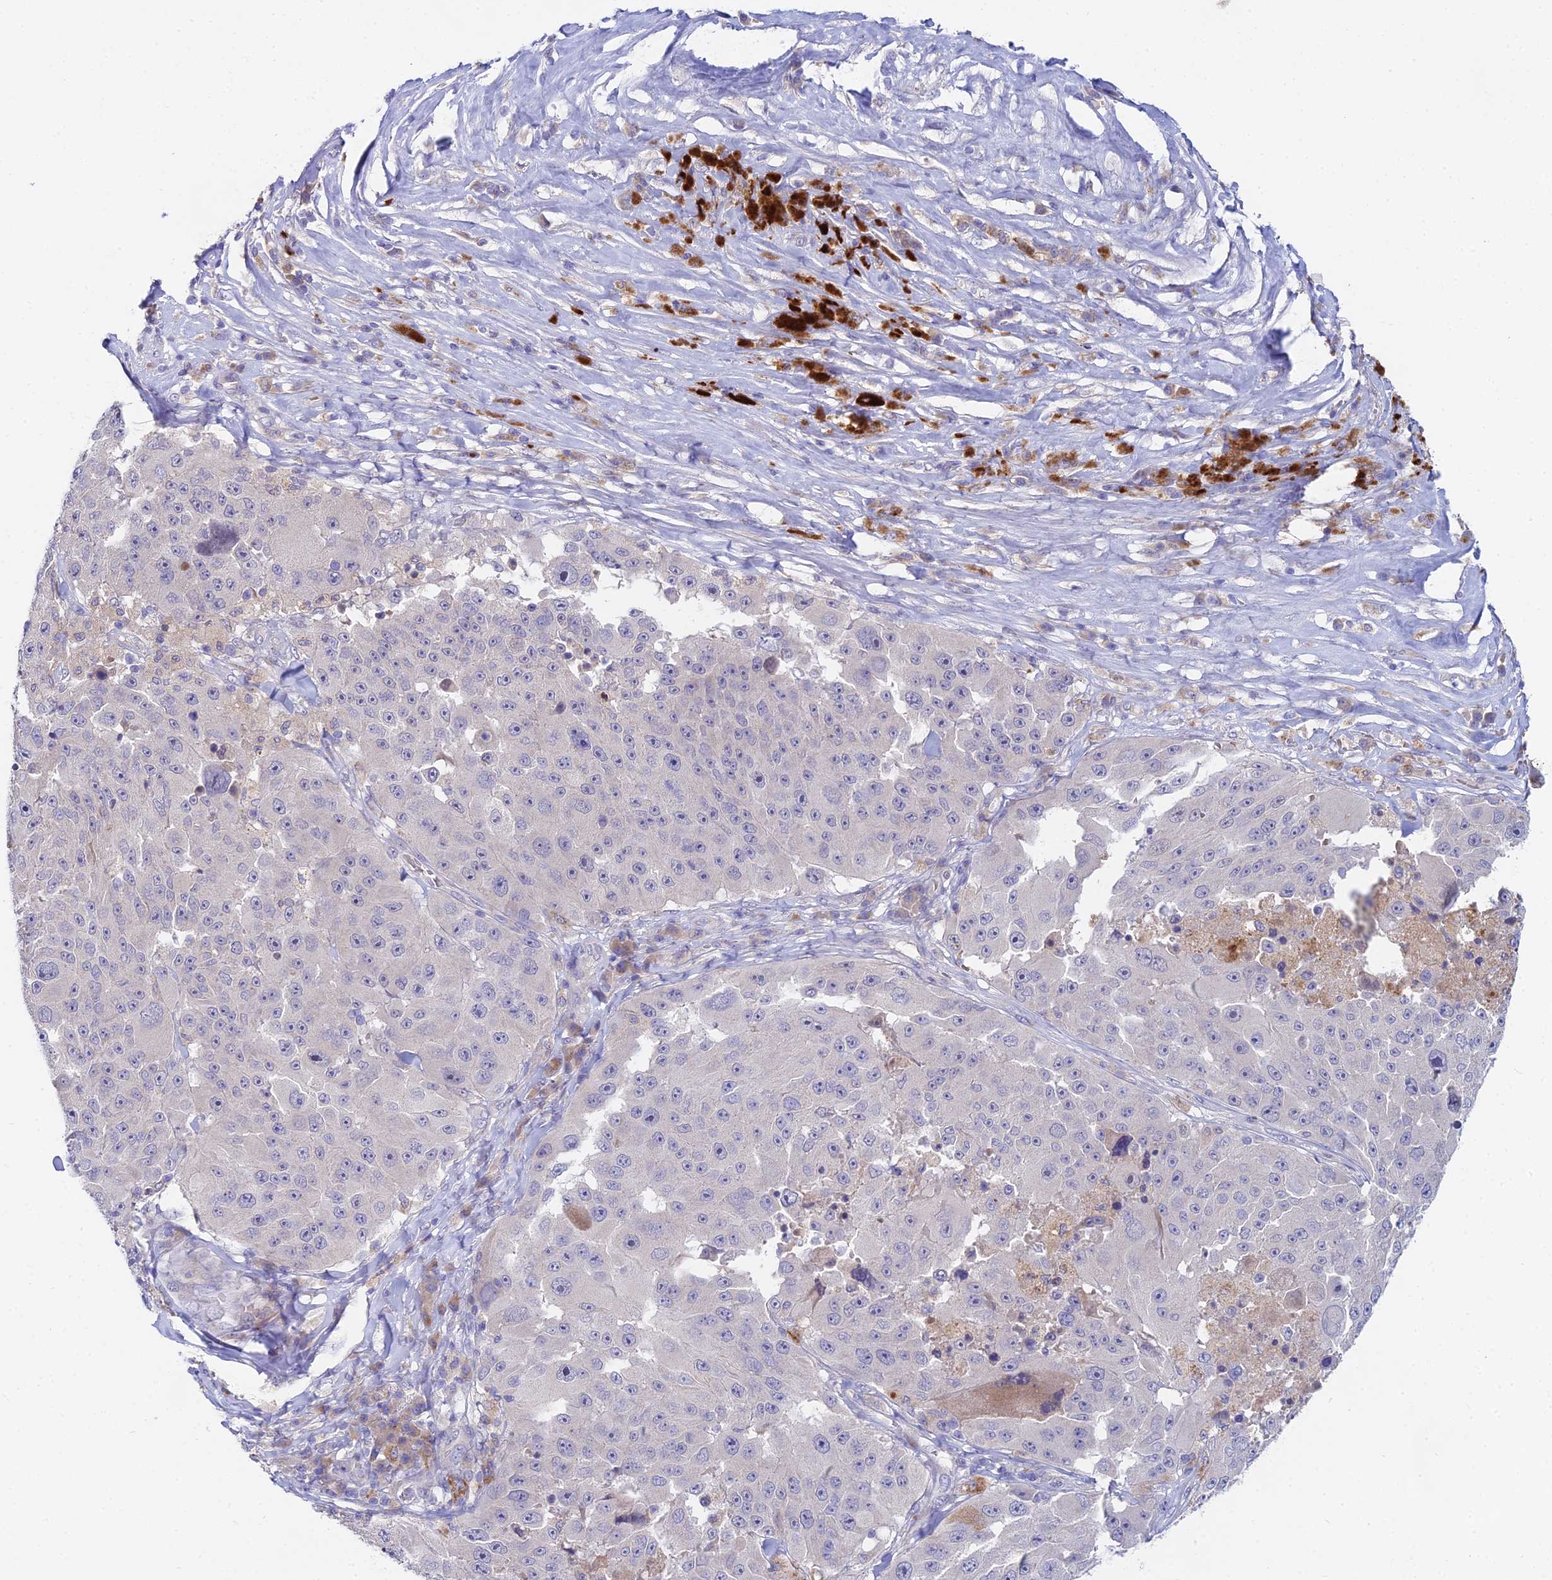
{"staining": {"intensity": "negative", "quantity": "none", "location": "none"}, "tissue": "melanoma", "cell_type": "Tumor cells", "image_type": "cancer", "snomed": [{"axis": "morphology", "description": "Malignant melanoma, Metastatic site"}, {"axis": "topography", "description": "Lymph node"}], "caption": "Image shows no protein expression in tumor cells of malignant melanoma (metastatic site) tissue. The staining was performed using DAB to visualize the protein expression in brown, while the nuclei were stained in blue with hematoxylin (Magnification: 20x).", "gene": "WDR43", "patient": {"sex": "male", "age": 62}}